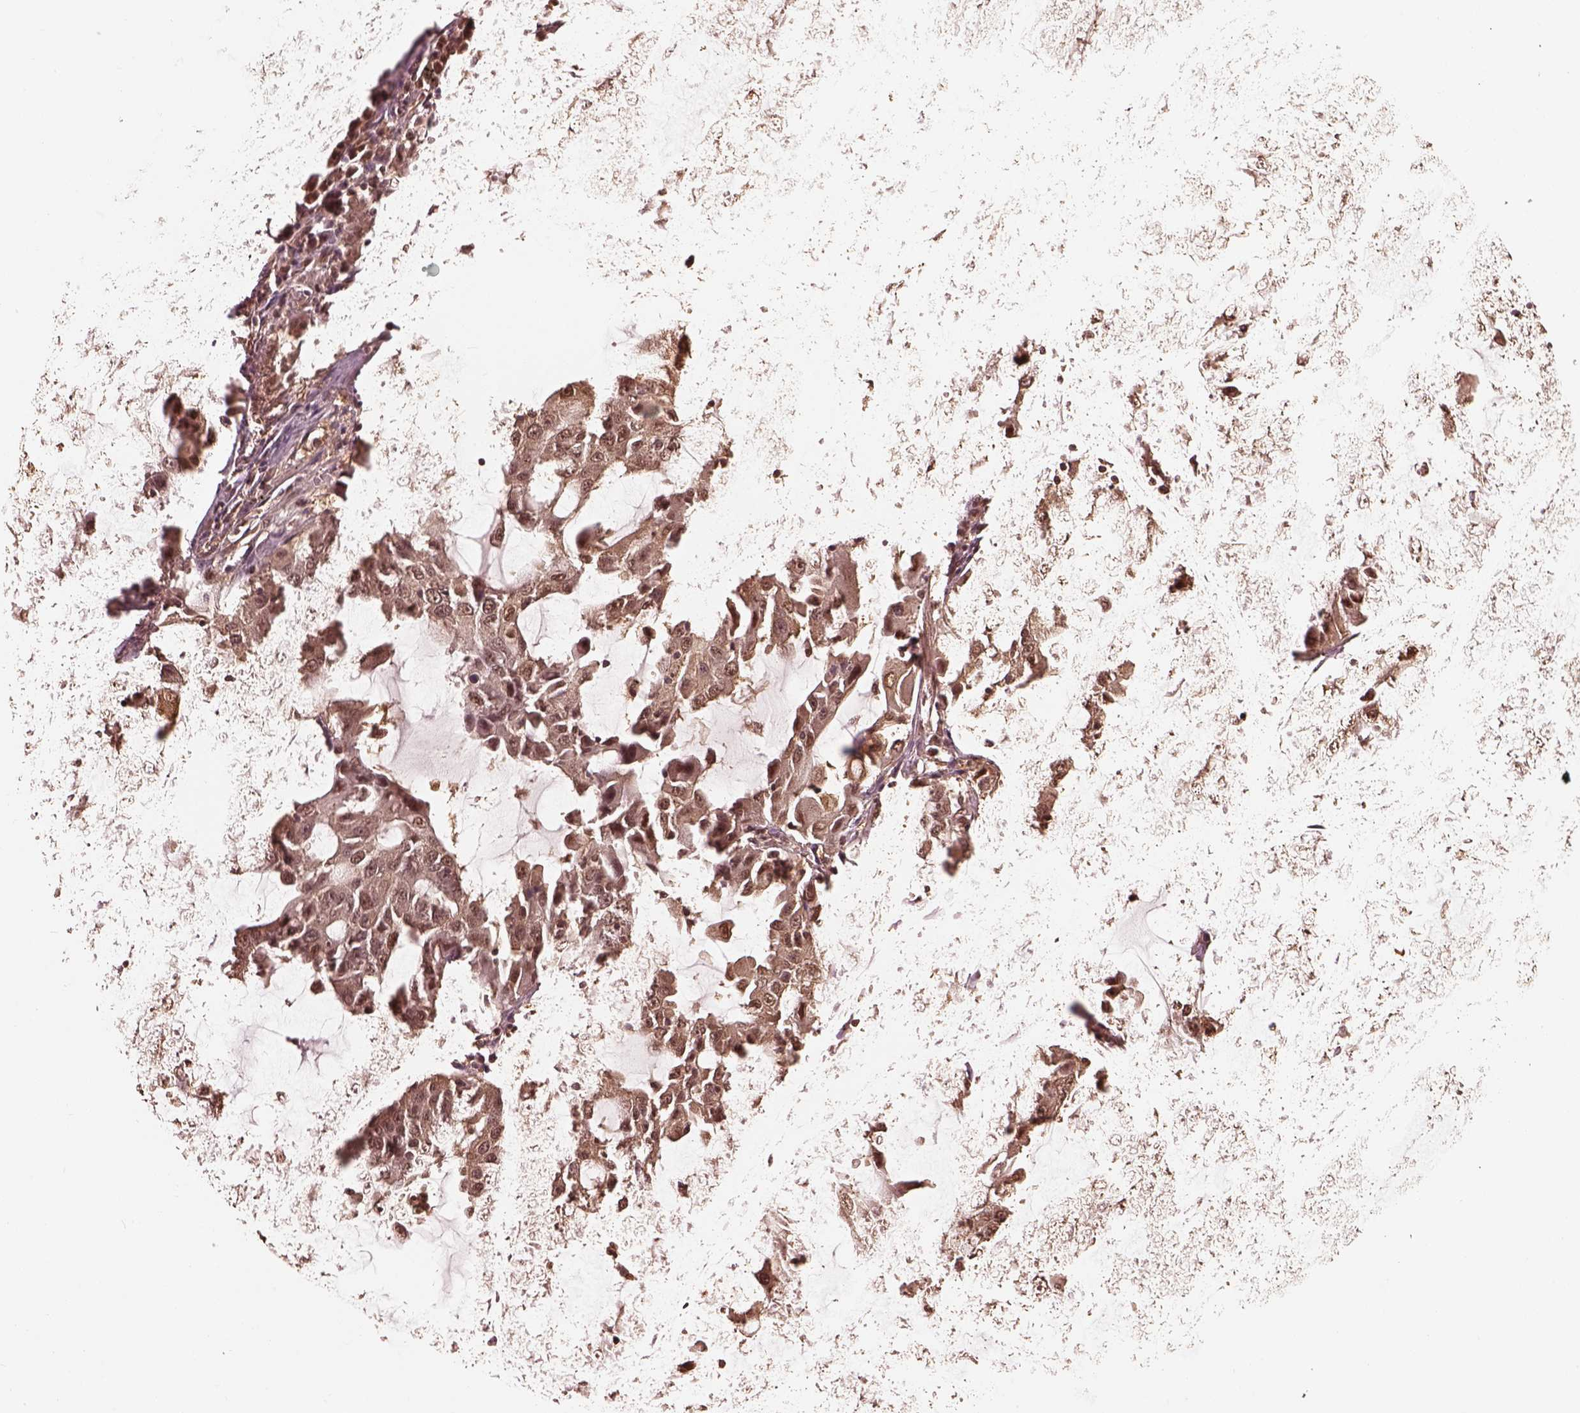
{"staining": {"intensity": "moderate", "quantity": "25%-75%", "location": "cytoplasmic/membranous,nuclear"}, "tissue": "lung cancer", "cell_type": "Tumor cells", "image_type": "cancer", "snomed": [{"axis": "morphology", "description": "Adenocarcinoma, NOS"}, {"axis": "topography", "description": "Lung"}], "caption": "Immunohistochemical staining of adenocarcinoma (lung) reveals medium levels of moderate cytoplasmic/membranous and nuclear expression in about 25%-75% of tumor cells.", "gene": "PSMC5", "patient": {"sex": "female", "age": 61}}